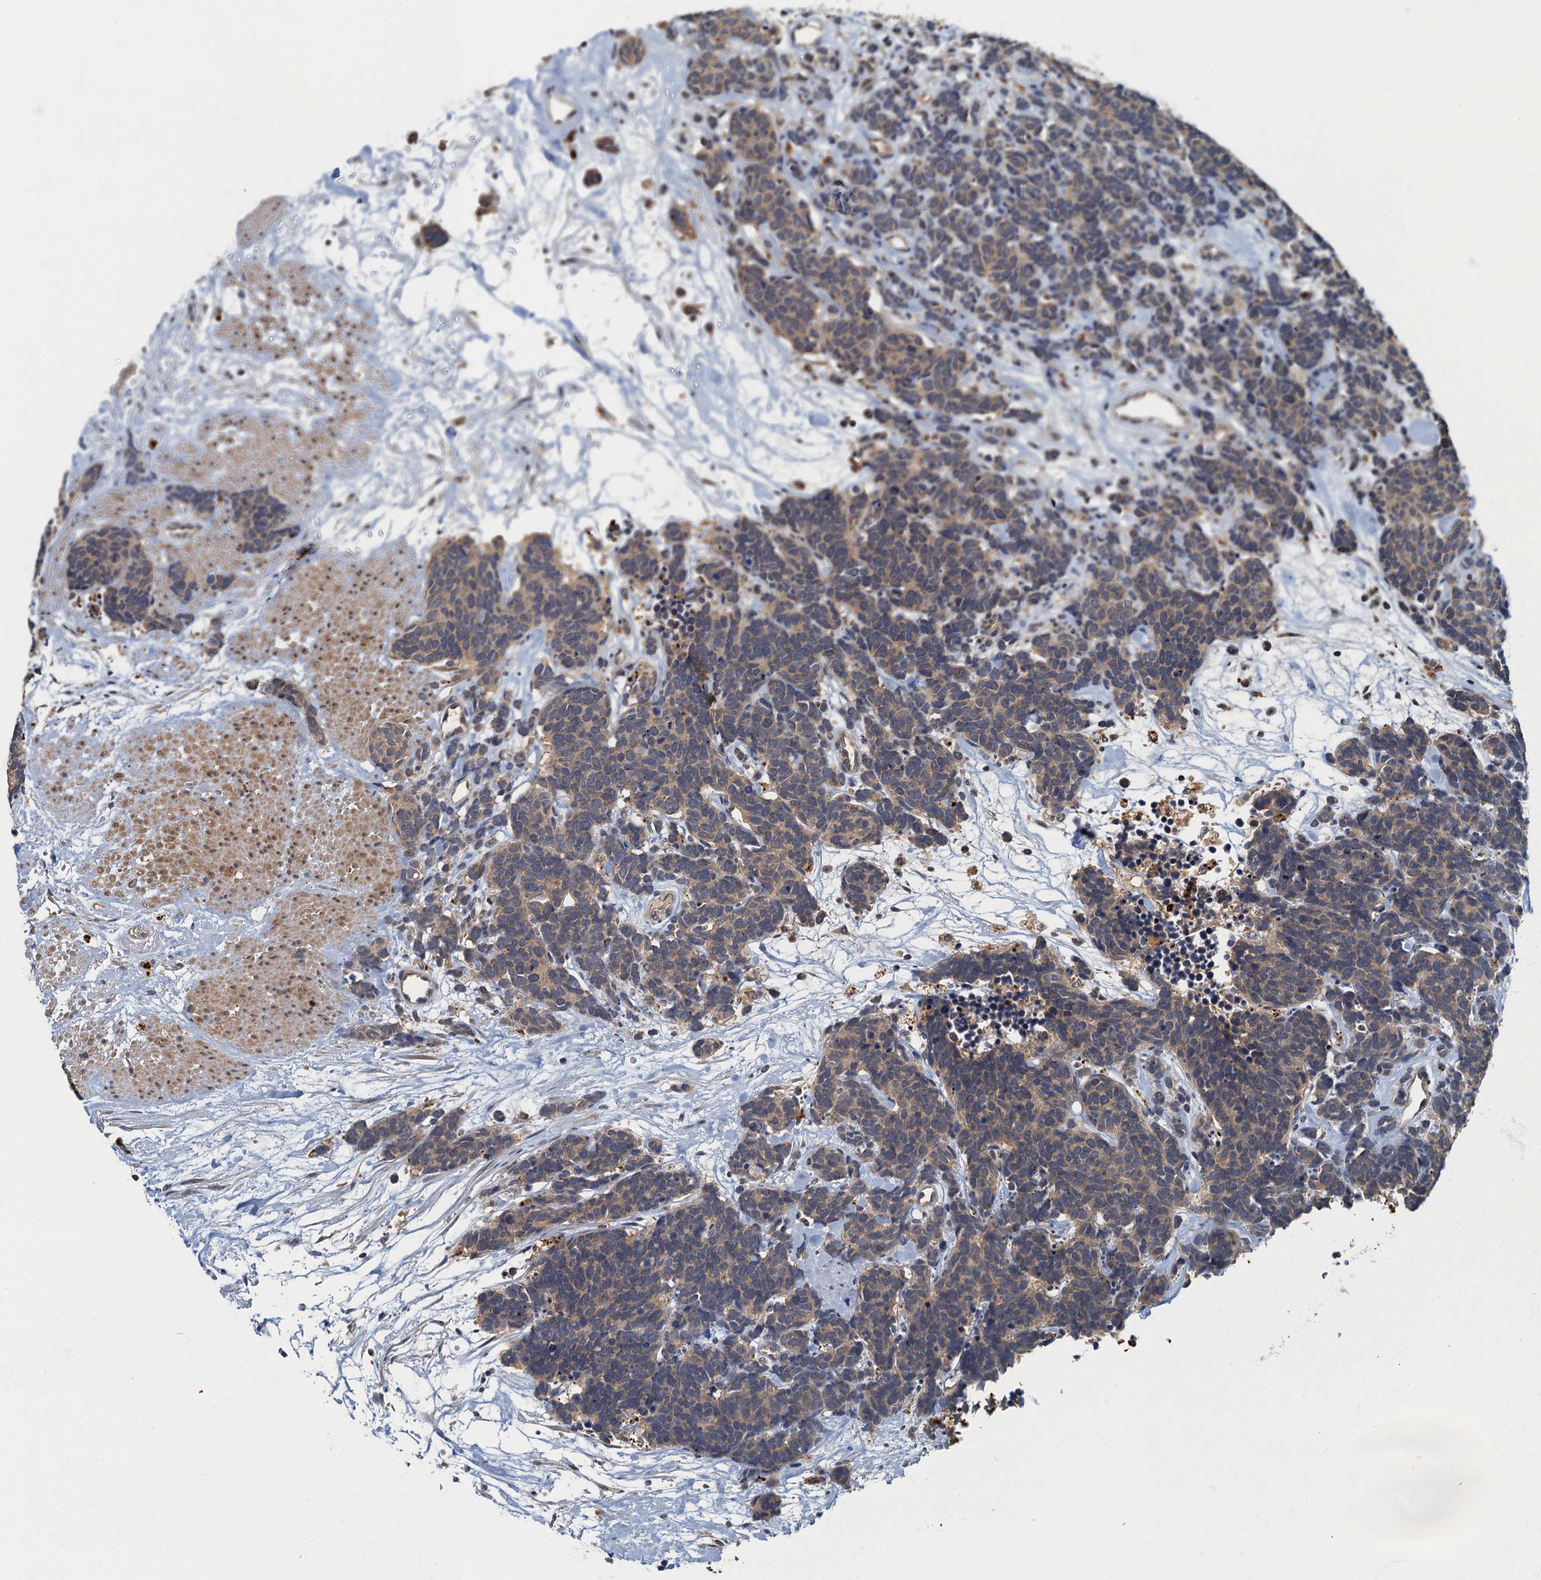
{"staining": {"intensity": "weak", "quantity": "25%-75%", "location": "cytoplasmic/membranous"}, "tissue": "carcinoid", "cell_type": "Tumor cells", "image_type": "cancer", "snomed": [{"axis": "morphology", "description": "Carcinoma, NOS"}, {"axis": "morphology", "description": "Carcinoid, malignant, NOS"}, {"axis": "topography", "description": "Urinary bladder"}], "caption": "This is a photomicrograph of immunohistochemistry (IHC) staining of carcinoma, which shows weak staining in the cytoplasmic/membranous of tumor cells.", "gene": "WDCP", "patient": {"sex": "male", "age": 57}}